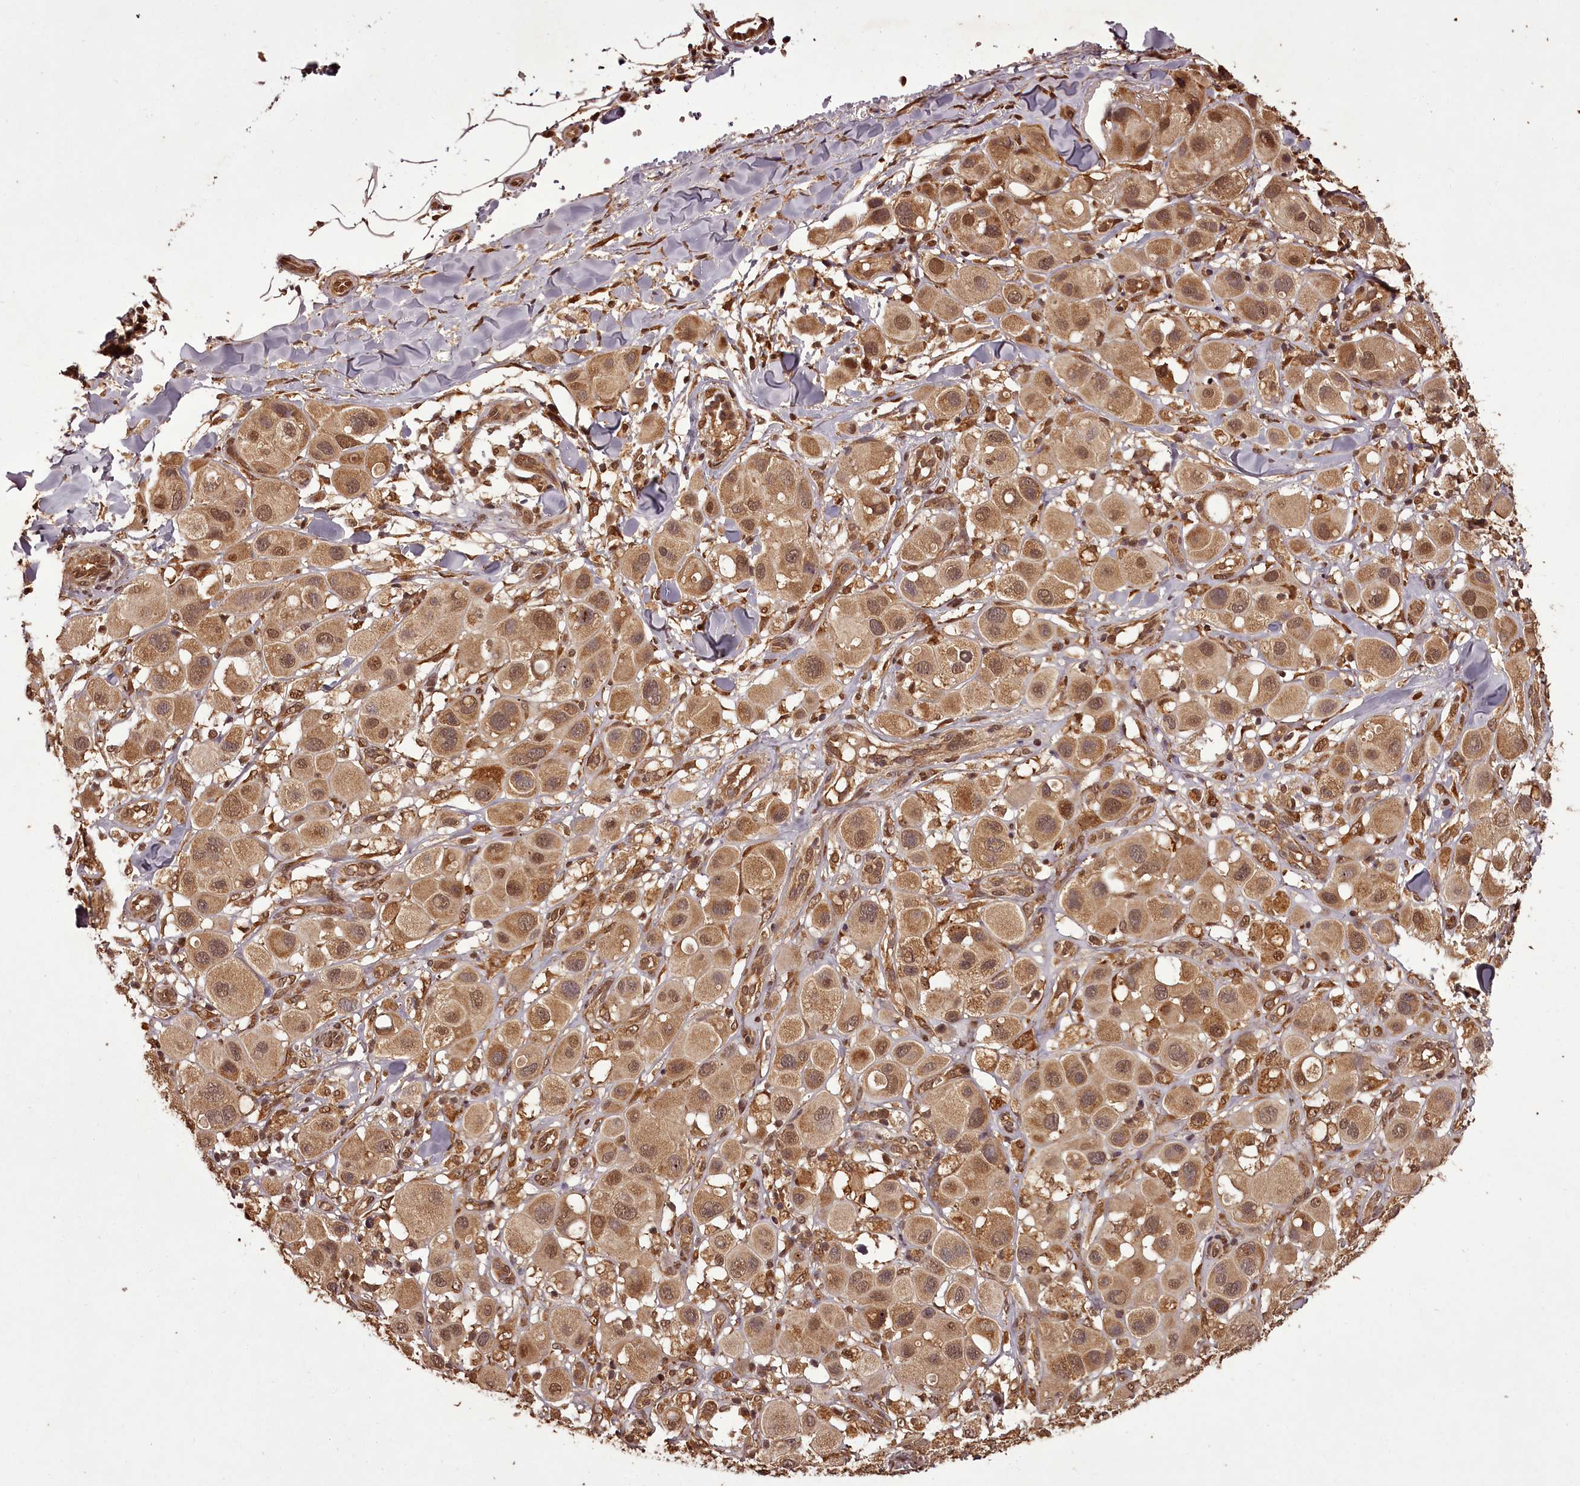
{"staining": {"intensity": "moderate", "quantity": ">75%", "location": "cytoplasmic/membranous,nuclear"}, "tissue": "melanoma", "cell_type": "Tumor cells", "image_type": "cancer", "snomed": [{"axis": "morphology", "description": "Malignant melanoma, Metastatic site"}, {"axis": "topography", "description": "Skin"}], "caption": "About >75% of tumor cells in melanoma demonstrate moderate cytoplasmic/membranous and nuclear protein expression as visualized by brown immunohistochemical staining.", "gene": "NPRL2", "patient": {"sex": "male", "age": 41}}